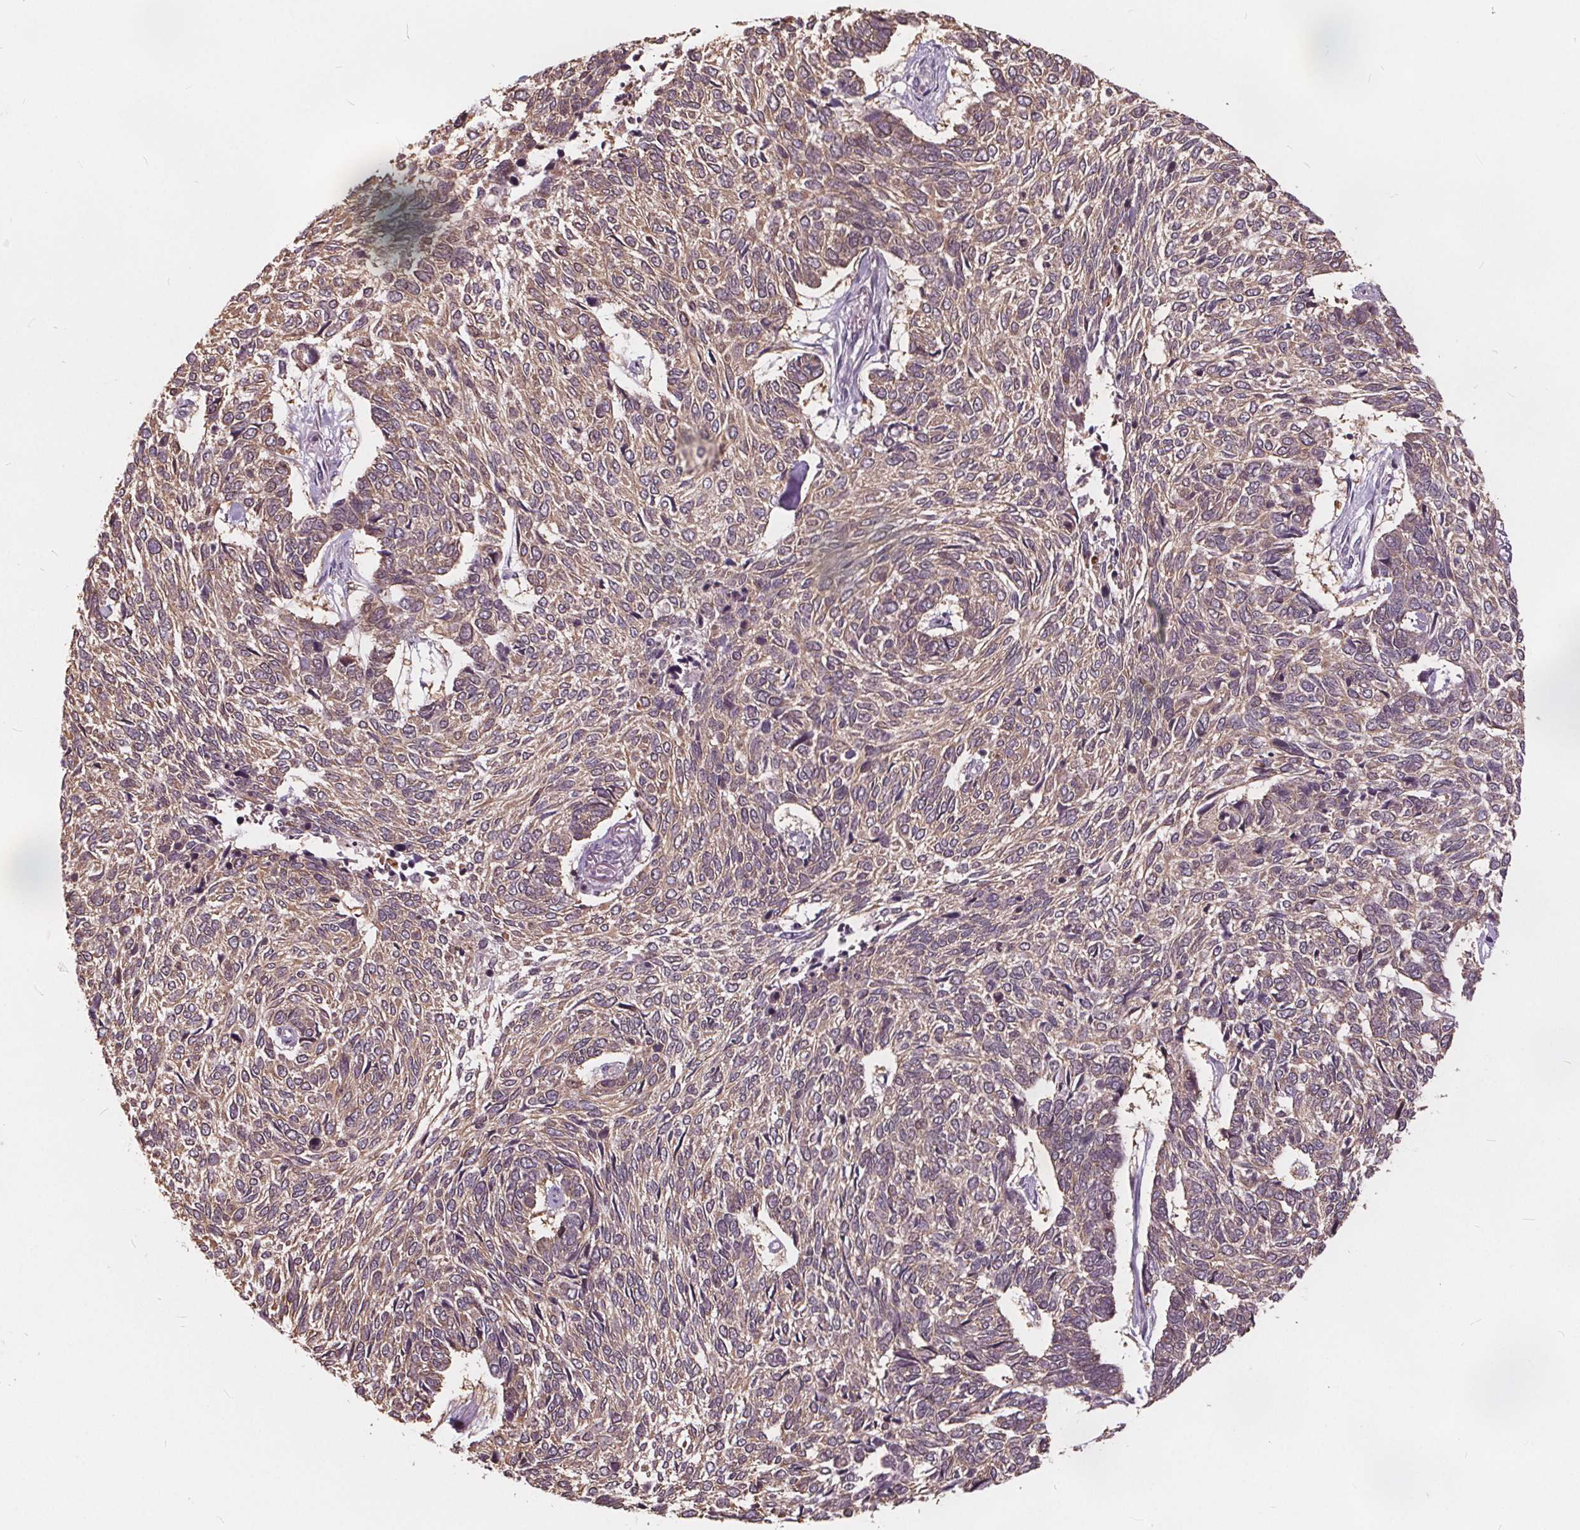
{"staining": {"intensity": "weak", "quantity": ">75%", "location": "cytoplasmic/membranous"}, "tissue": "skin cancer", "cell_type": "Tumor cells", "image_type": "cancer", "snomed": [{"axis": "morphology", "description": "Basal cell carcinoma"}, {"axis": "topography", "description": "Skin"}], "caption": "Immunohistochemistry micrograph of skin cancer (basal cell carcinoma) stained for a protein (brown), which displays low levels of weak cytoplasmic/membranous staining in about >75% of tumor cells.", "gene": "HIF1AN", "patient": {"sex": "female", "age": 65}}